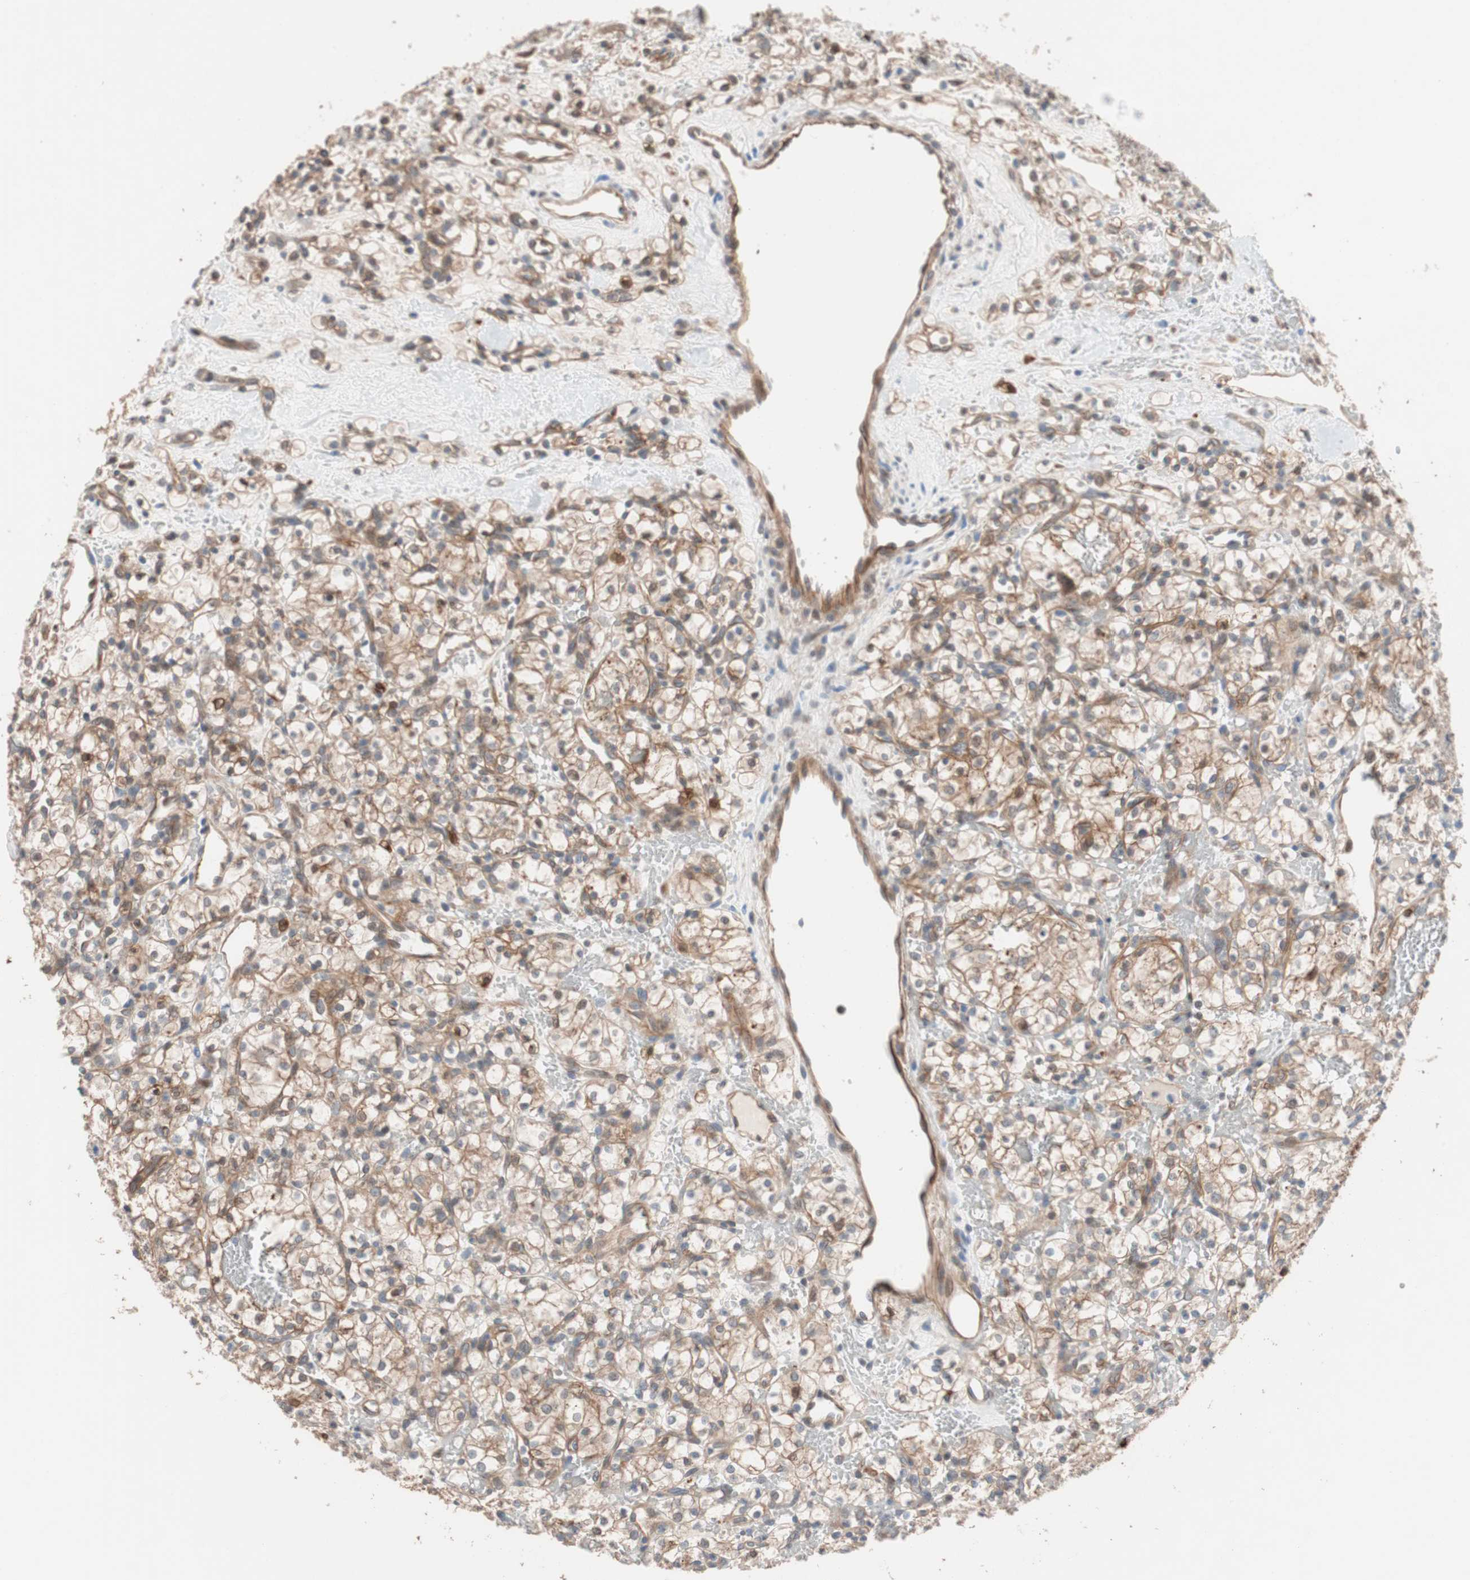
{"staining": {"intensity": "moderate", "quantity": ">75%", "location": "cytoplasmic/membranous"}, "tissue": "renal cancer", "cell_type": "Tumor cells", "image_type": "cancer", "snomed": [{"axis": "morphology", "description": "Adenocarcinoma, NOS"}, {"axis": "topography", "description": "Kidney"}], "caption": "Immunohistochemistry (IHC) of renal cancer reveals medium levels of moderate cytoplasmic/membranous staining in about >75% of tumor cells. The protein of interest is stained brown, and the nuclei are stained in blue (DAB (3,3'-diaminobenzidine) IHC with brightfield microscopy, high magnification).", "gene": "SMG1", "patient": {"sex": "female", "age": 60}}